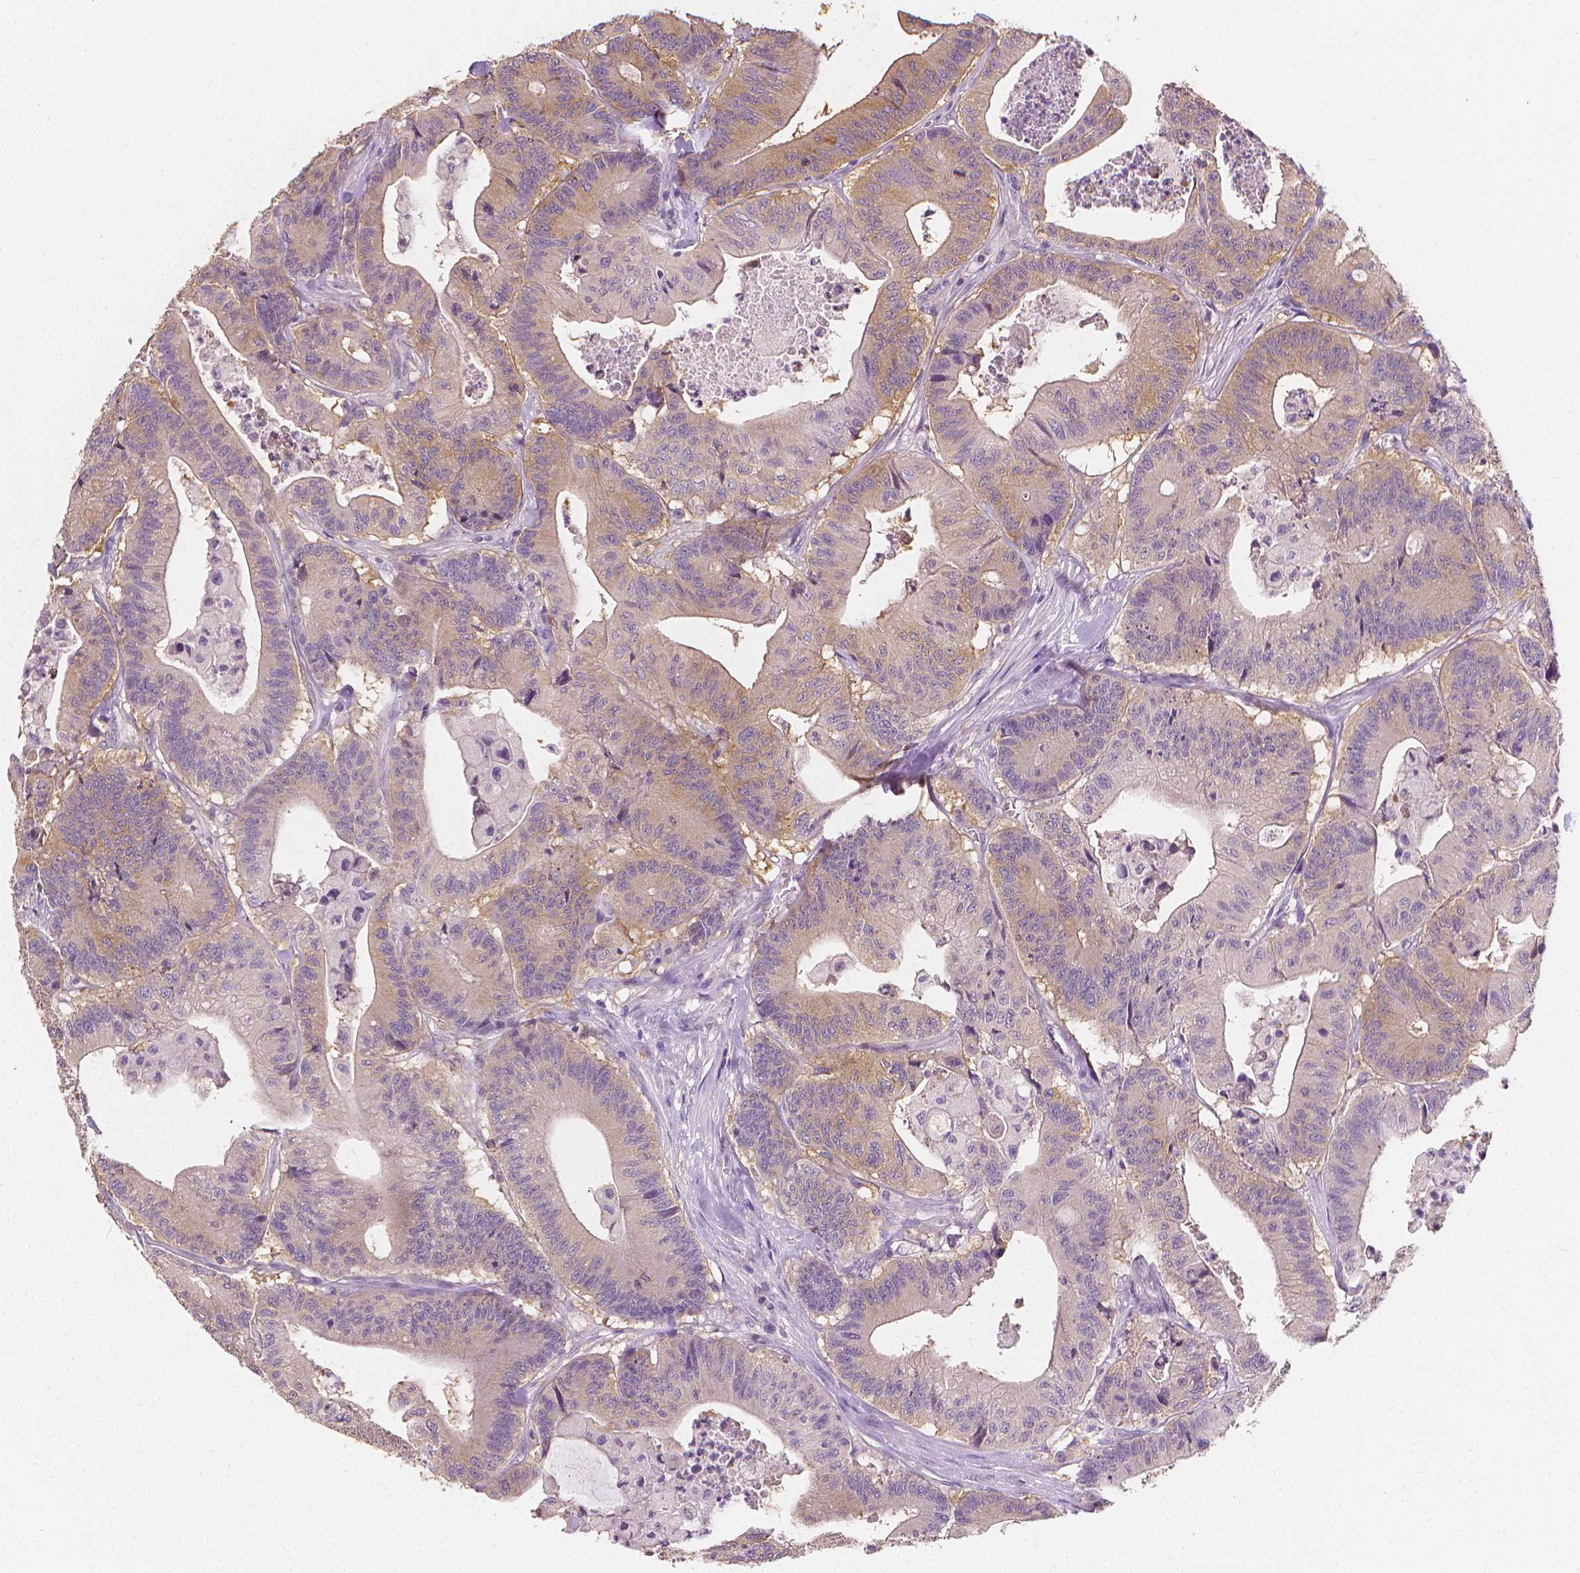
{"staining": {"intensity": "weak", "quantity": "25%-75%", "location": "cytoplasmic/membranous"}, "tissue": "colorectal cancer", "cell_type": "Tumor cells", "image_type": "cancer", "snomed": [{"axis": "morphology", "description": "Adenocarcinoma, NOS"}, {"axis": "topography", "description": "Colon"}], "caption": "Protein expression analysis of human colorectal adenocarcinoma reveals weak cytoplasmic/membranous staining in about 25%-75% of tumor cells. The staining was performed using DAB (3,3'-diaminobenzidine) to visualize the protein expression in brown, while the nuclei were stained in blue with hematoxylin (Magnification: 20x).", "gene": "FASN", "patient": {"sex": "female", "age": 84}}